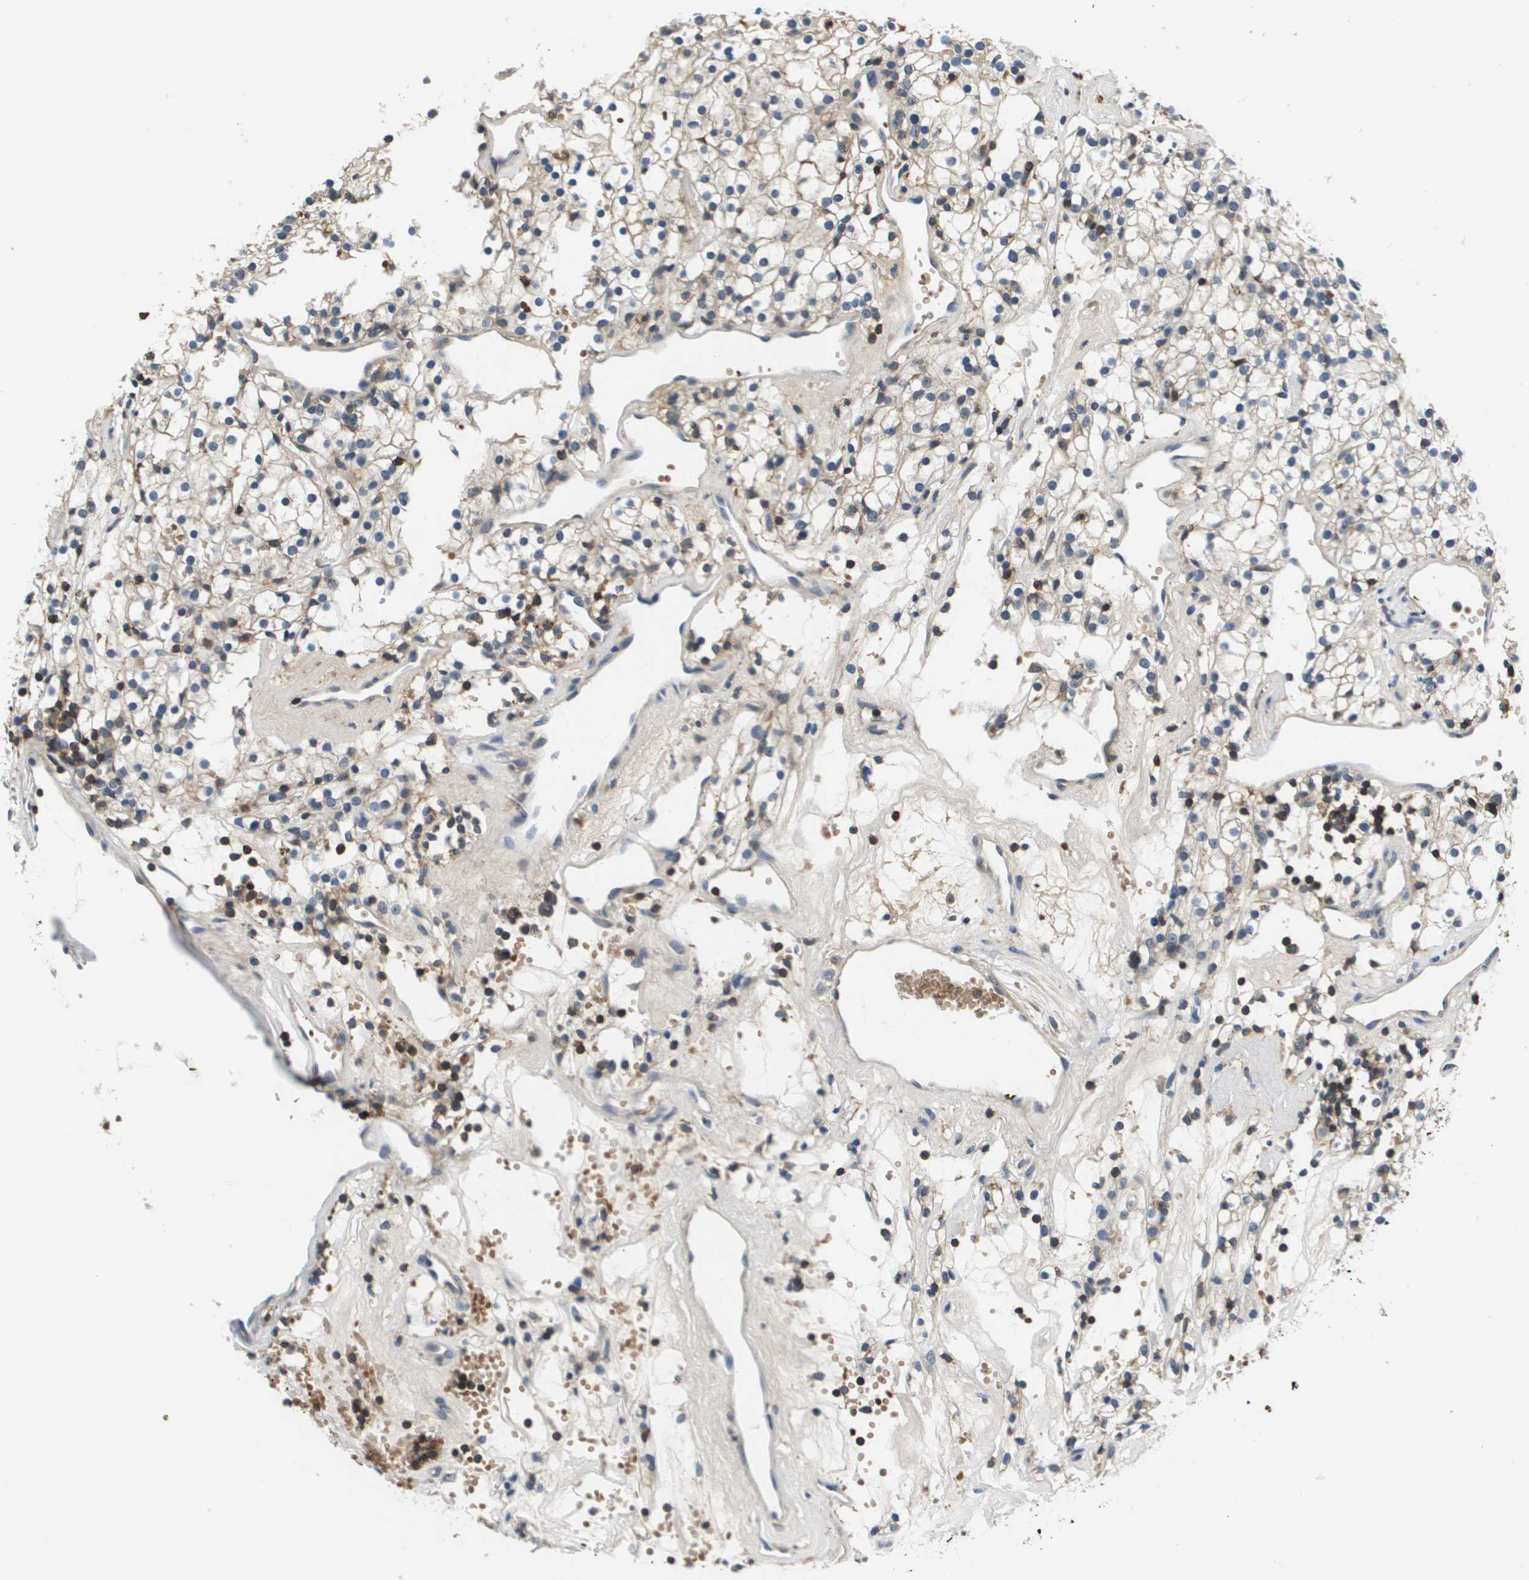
{"staining": {"intensity": "weak", "quantity": "25%-75%", "location": "cytoplasmic/membranous"}, "tissue": "renal cancer", "cell_type": "Tumor cells", "image_type": "cancer", "snomed": [{"axis": "morphology", "description": "Adenocarcinoma, NOS"}, {"axis": "topography", "description": "Kidney"}], "caption": "Immunohistochemistry image of human renal cancer (adenocarcinoma) stained for a protein (brown), which displays low levels of weak cytoplasmic/membranous staining in approximately 25%-75% of tumor cells.", "gene": "KCNQ5", "patient": {"sex": "male", "age": 59}}